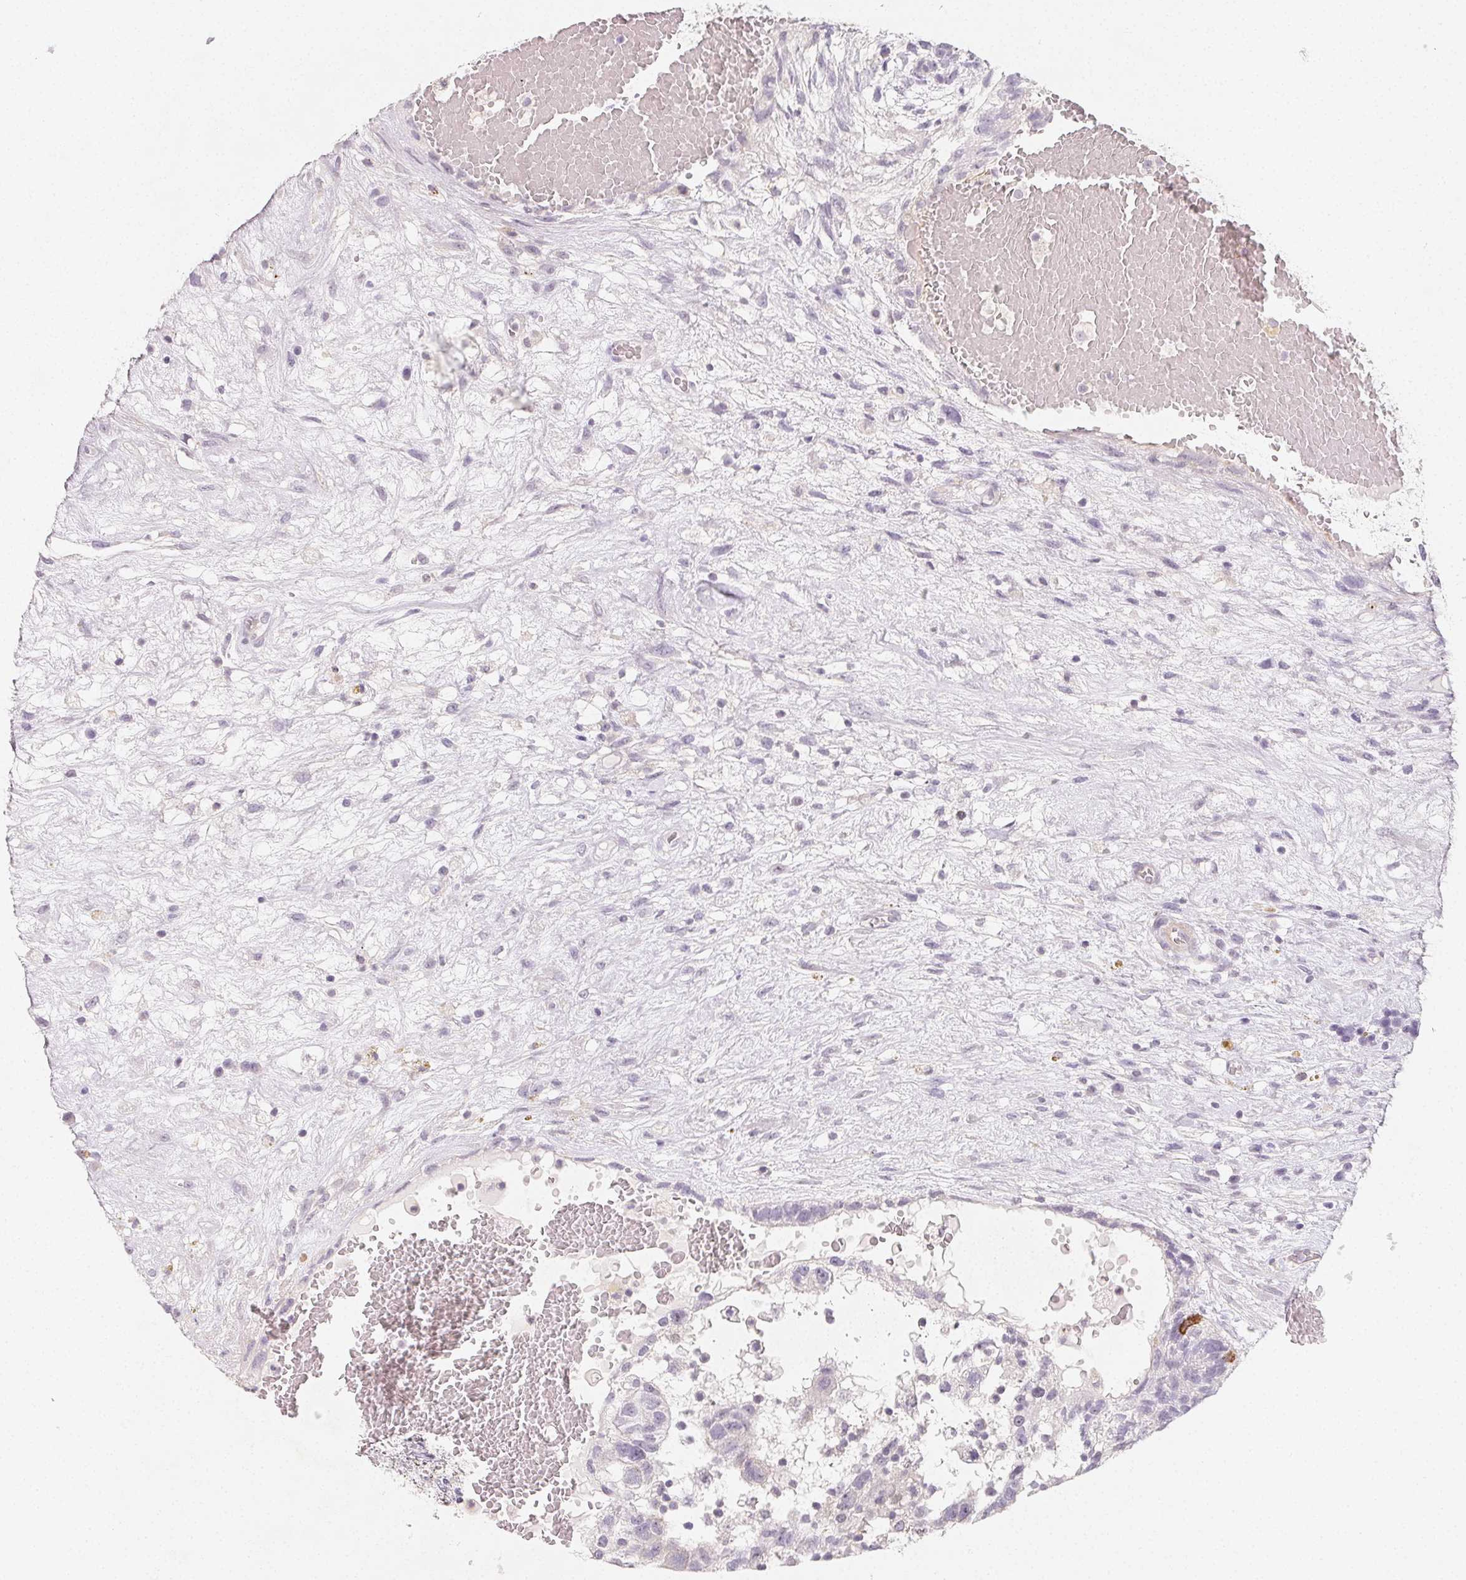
{"staining": {"intensity": "negative", "quantity": "none", "location": "none"}, "tissue": "testis cancer", "cell_type": "Tumor cells", "image_type": "cancer", "snomed": [{"axis": "morphology", "description": "Normal tissue, NOS"}, {"axis": "morphology", "description": "Carcinoma, Embryonal, NOS"}, {"axis": "topography", "description": "Testis"}], "caption": "High magnification brightfield microscopy of testis cancer (embryonal carcinoma) stained with DAB (brown) and counterstained with hematoxylin (blue): tumor cells show no significant positivity.", "gene": "LRRC23", "patient": {"sex": "male", "age": 32}}